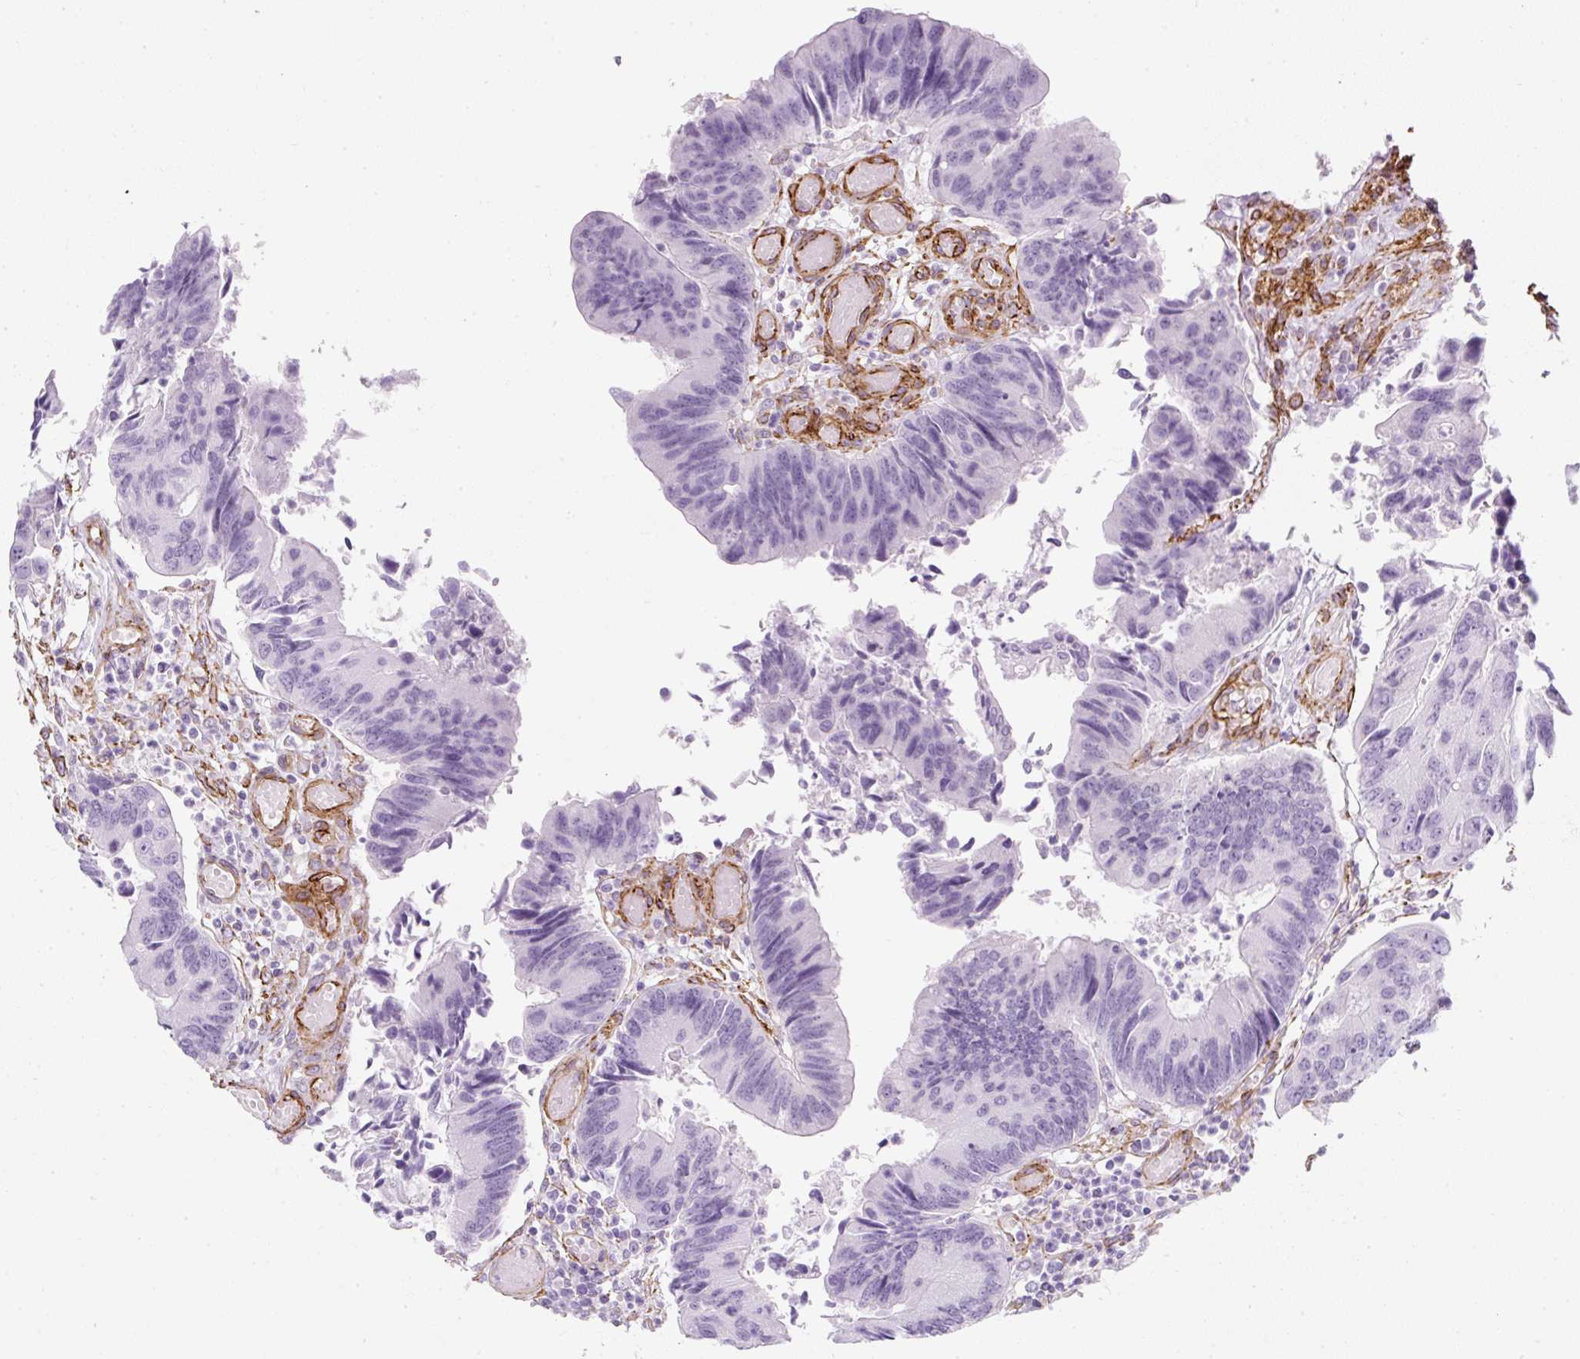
{"staining": {"intensity": "negative", "quantity": "none", "location": "none"}, "tissue": "colorectal cancer", "cell_type": "Tumor cells", "image_type": "cancer", "snomed": [{"axis": "morphology", "description": "Adenocarcinoma, NOS"}, {"axis": "topography", "description": "Colon"}], "caption": "An immunohistochemistry (IHC) micrograph of colorectal cancer (adenocarcinoma) is shown. There is no staining in tumor cells of colorectal cancer (adenocarcinoma).", "gene": "CAVIN3", "patient": {"sex": "female", "age": 67}}